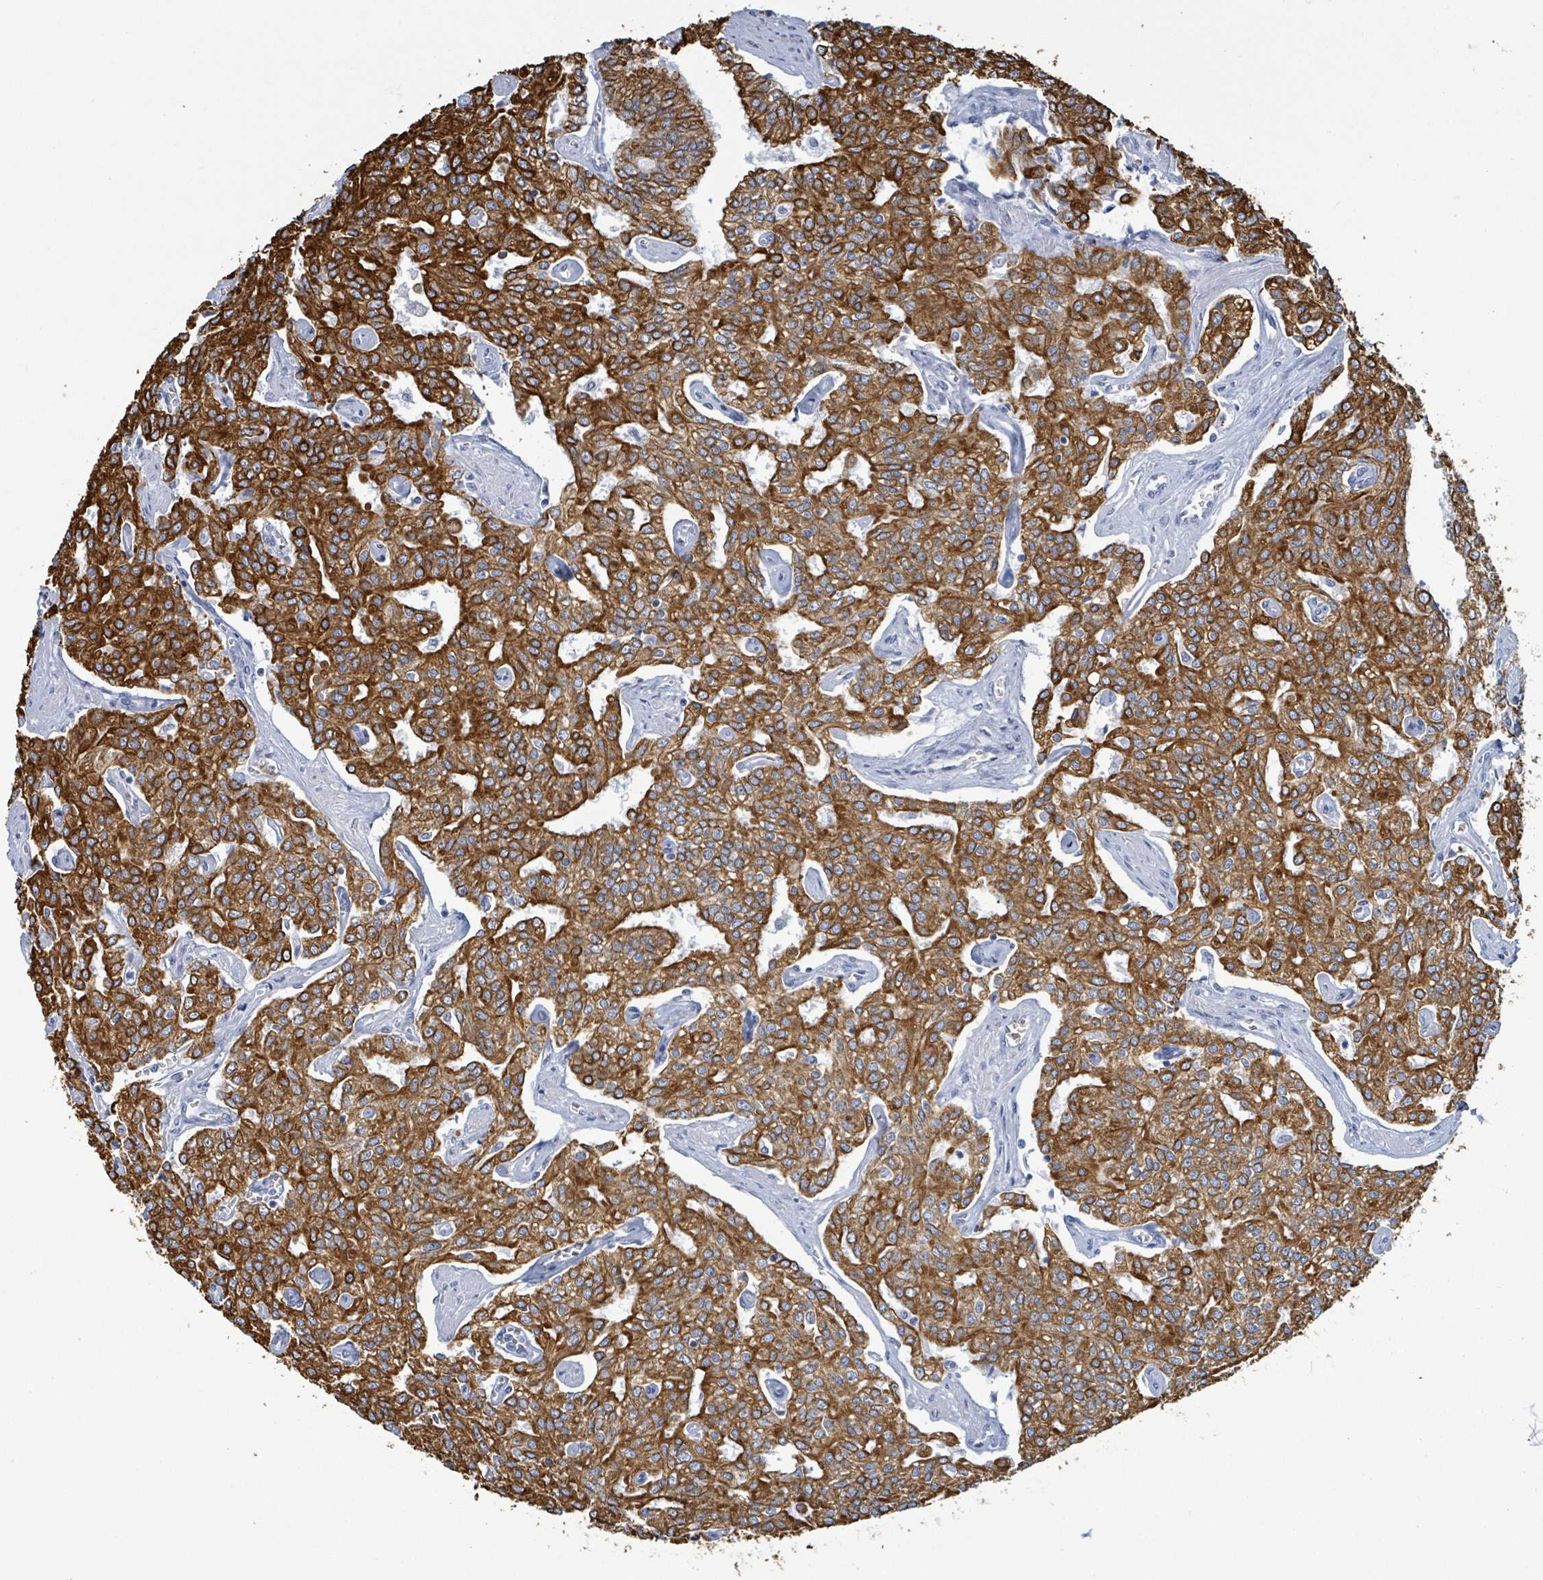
{"staining": {"intensity": "strong", "quantity": ">75%", "location": "cytoplasmic/membranous"}, "tissue": "prostate cancer", "cell_type": "Tumor cells", "image_type": "cancer", "snomed": [{"axis": "morphology", "description": "Adenocarcinoma, High grade"}, {"axis": "topography", "description": "Prostate"}], "caption": "A photomicrograph of prostate high-grade adenocarcinoma stained for a protein reveals strong cytoplasmic/membranous brown staining in tumor cells.", "gene": "KRT8", "patient": {"sex": "male", "age": 71}}